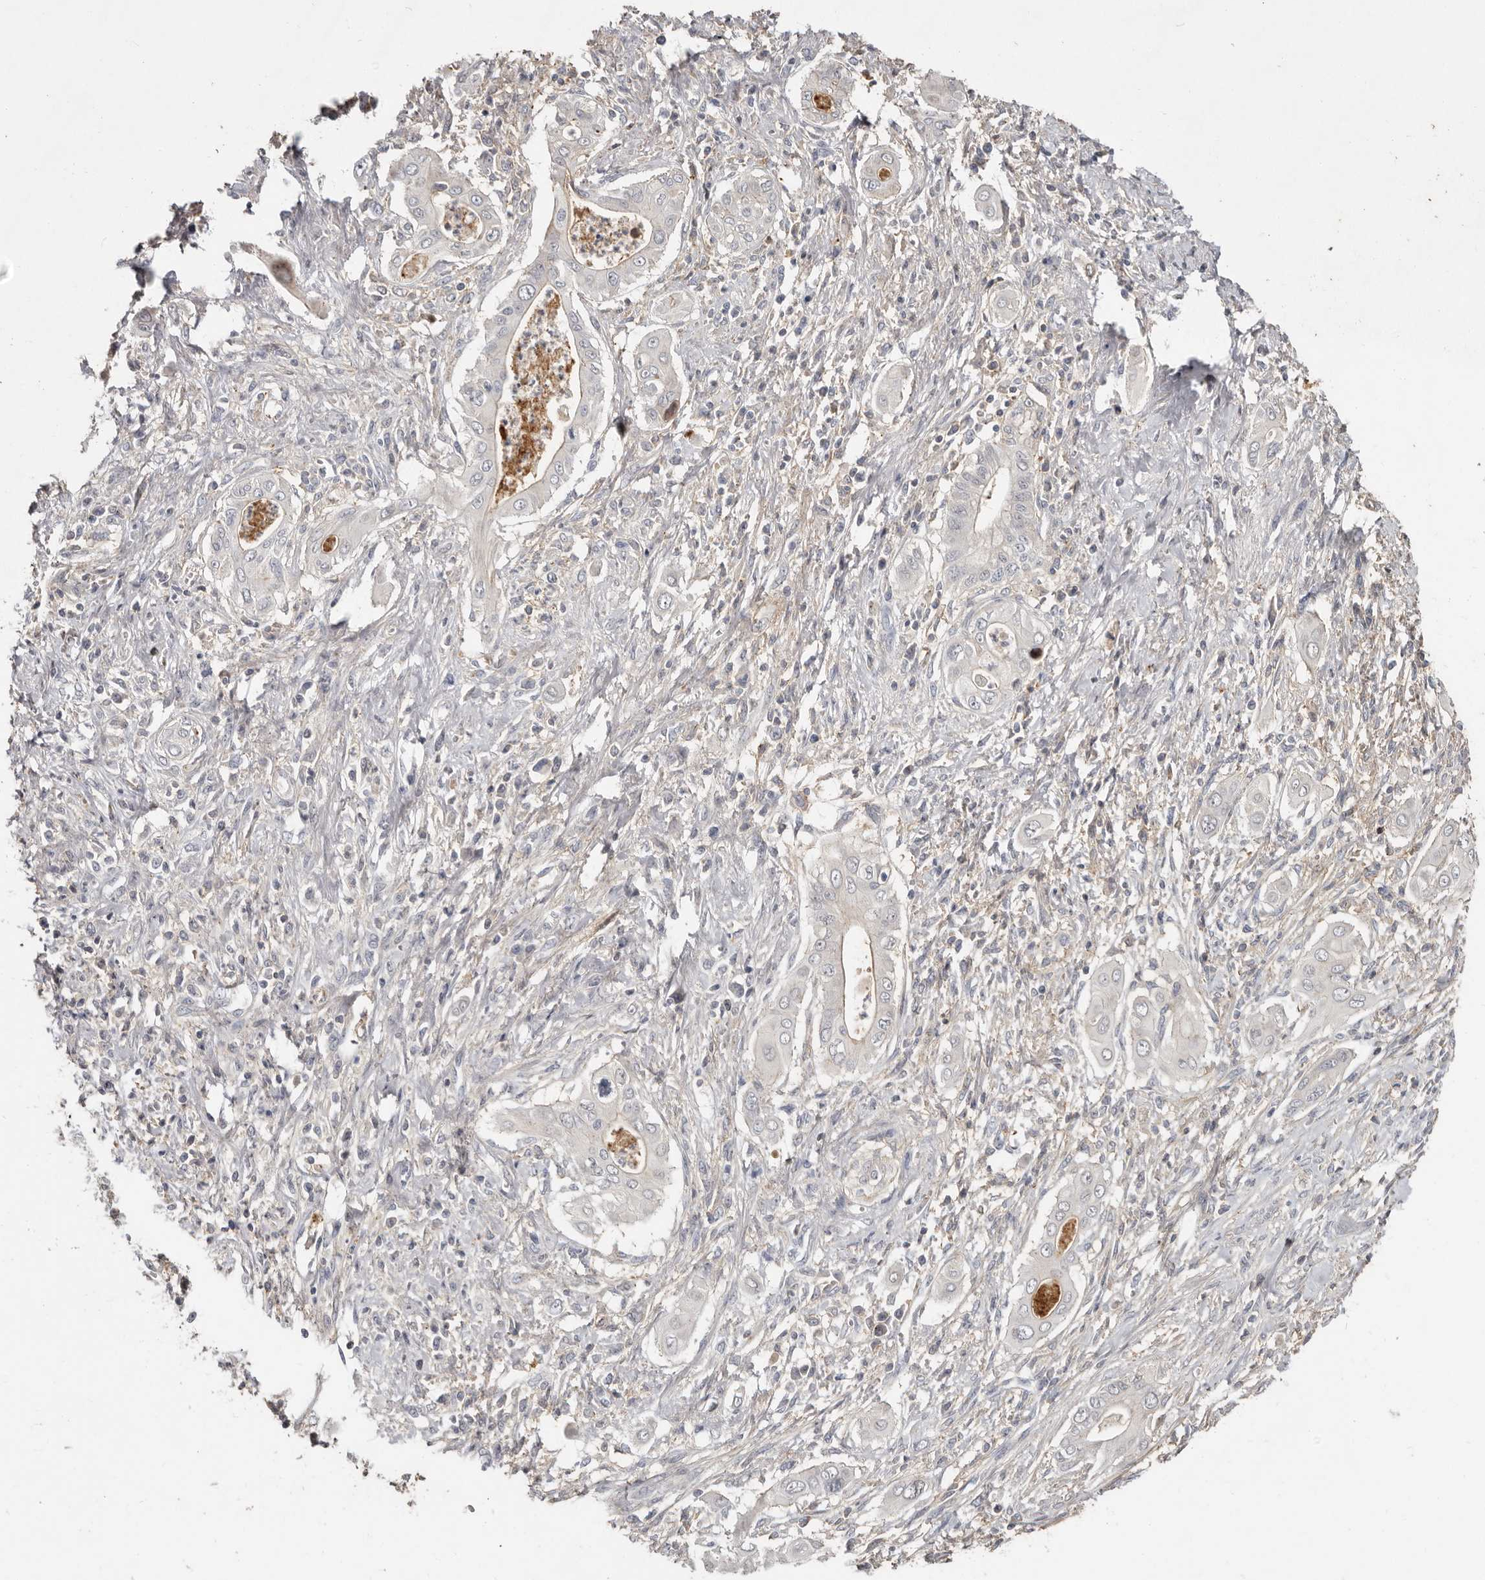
{"staining": {"intensity": "negative", "quantity": "none", "location": "none"}, "tissue": "pancreatic cancer", "cell_type": "Tumor cells", "image_type": "cancer", "snomed": [{"axis": "morphology", "description": "Adenocarcinoma, NOS"}, {"axis": "topography", "description": "Pancreas"}], "caption": "A histopathology image of adenocarcinoma (pancreatic) stained for a protein demonstrates no brown staining in tumor cells.", "gene": "KIF26B", "patient": {"sex": "male", "age": 58}}